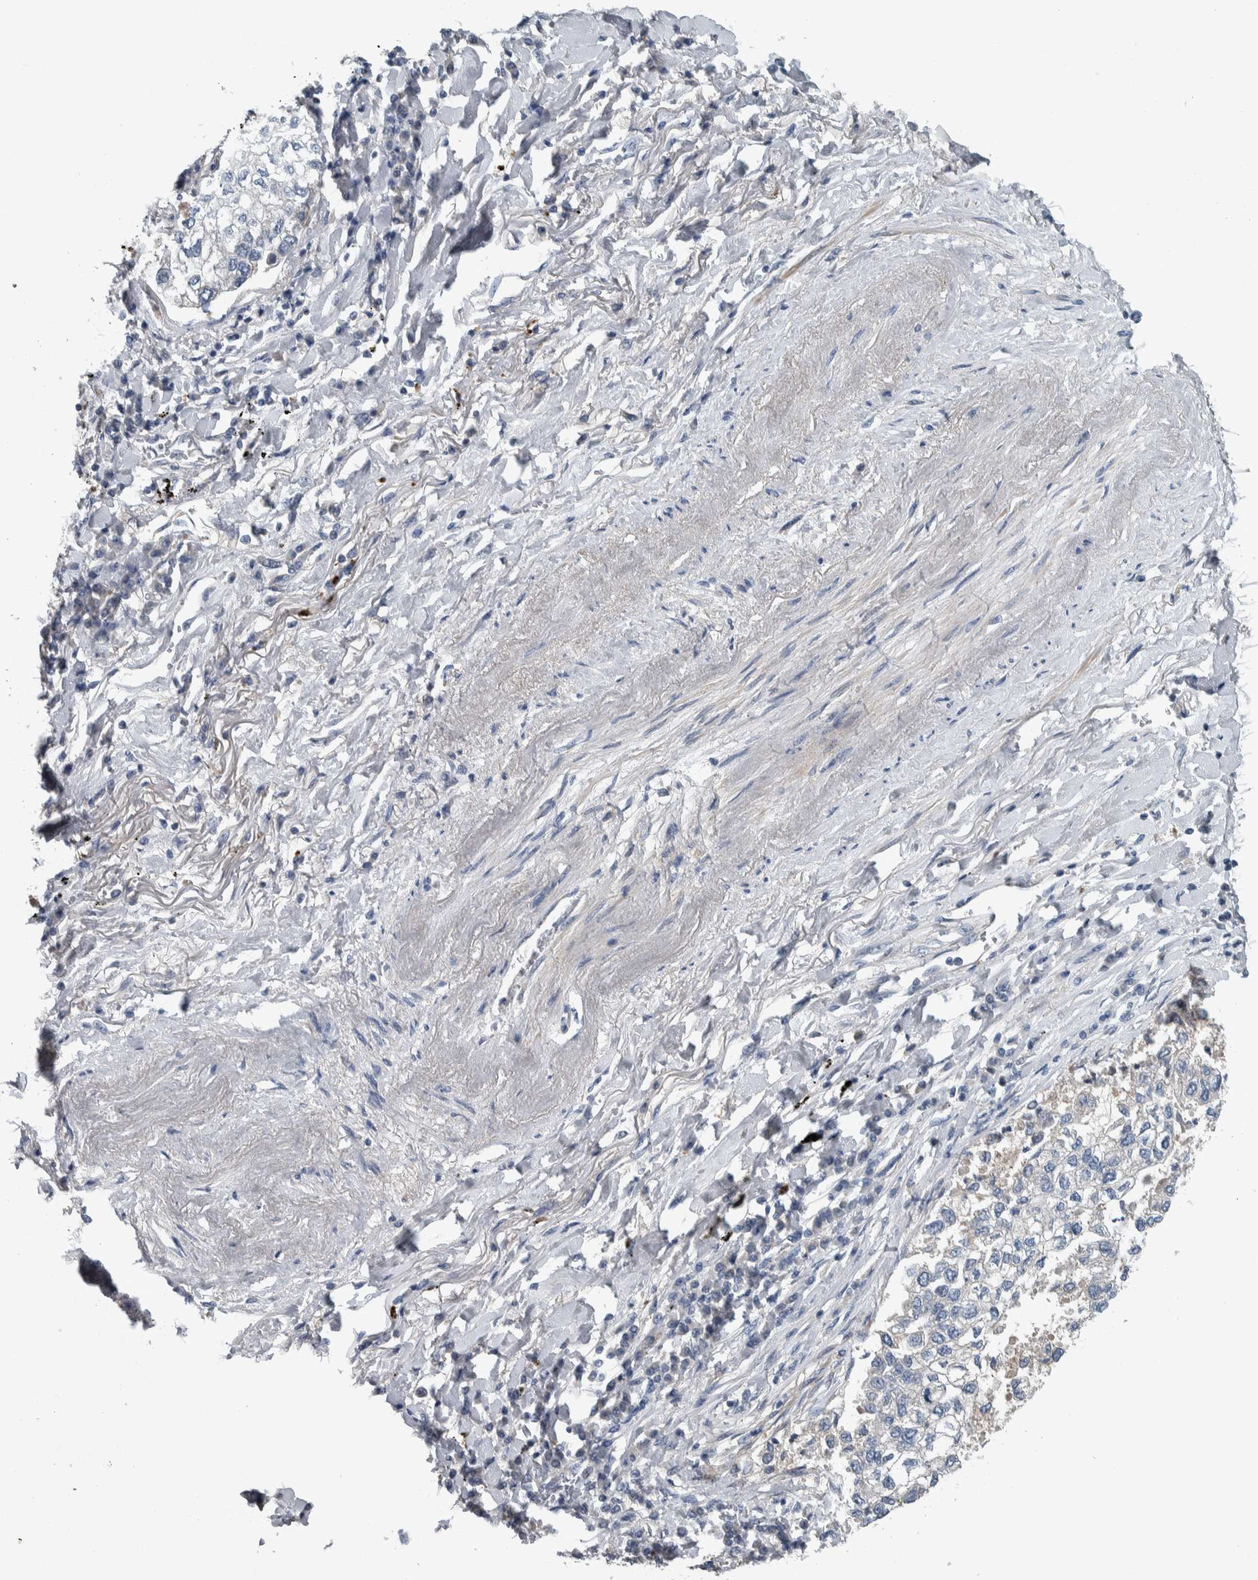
{"staining": {"intensity": "negative", "quantity": "none", "location": "none"}, "tissue": "lung cancer", "cell_type": "Tumor cells", "image_type": "cancer", "snomed": [{"axis": "morphology", "description": "Inflammation, NOS"}, {"axis": "morphology", "description": "Adenocarcinoma, NOS"}, {"axis": "topography", "description": "Lung"}], "caption": "DAB (3,3'-diaminobenzidine) immunohistochemical staining of human adenocarcinoma (lung) demonstrates no significant positivity in tumor cells.", "gene": "SERPINC1", "patient": {"sex": "male", "age": 63}}